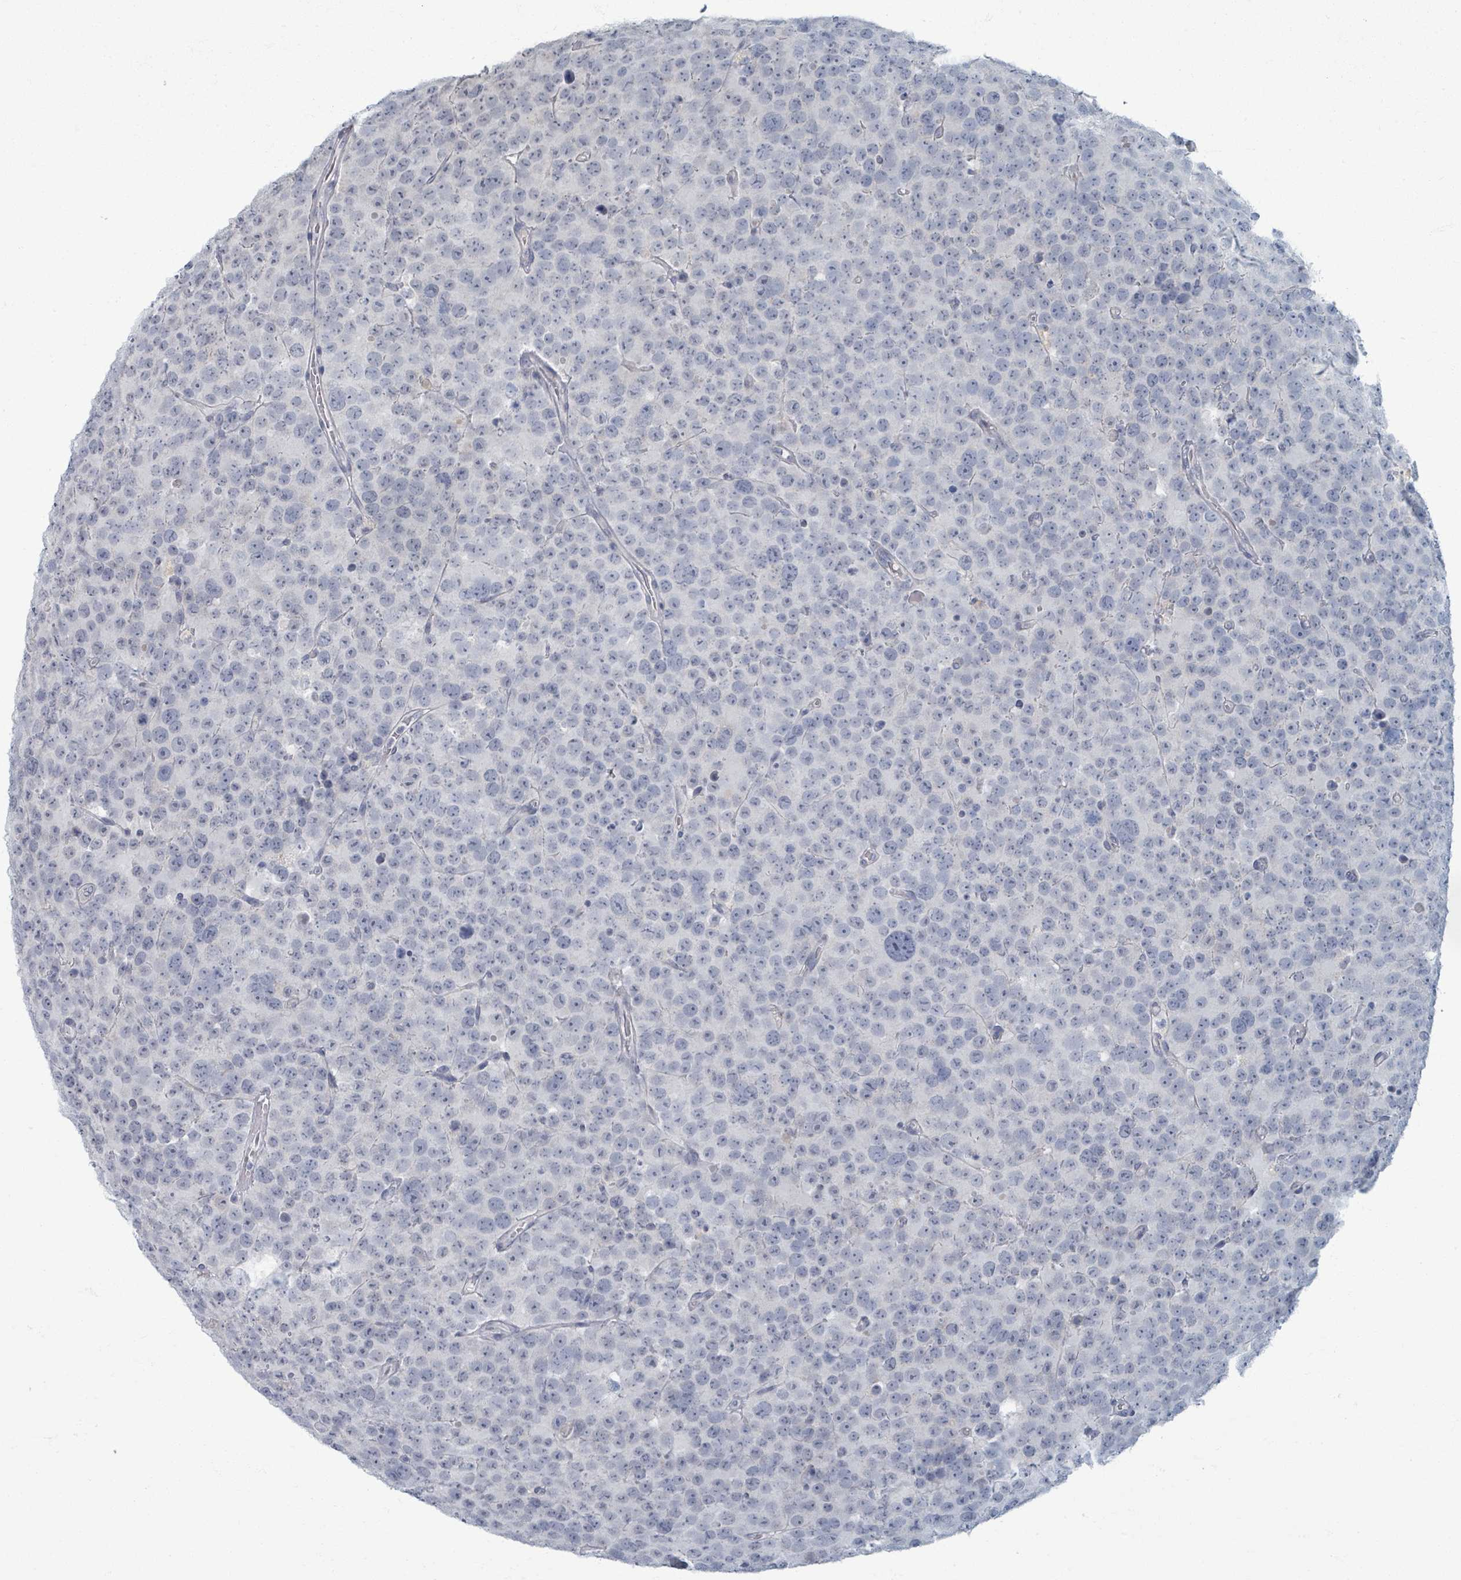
{"staining": {"intensity": "negative", "quantity": "none", "location": "none"}, "tissue": "testis cancer", "cell_type": "Tumor cells", "image_type": "cancer", "snomed": [{"axis": "morphology", "description": "Seminoma, NOS"}, {"axis": "topography", "description": "Testis"}], "caption": "Testis cancer (seminoma) stained for a protein using immunohistochemistry reveals no staining tumor cells.", "gene": "WNT11", "patient": {"sex": "male", "age": 71}}